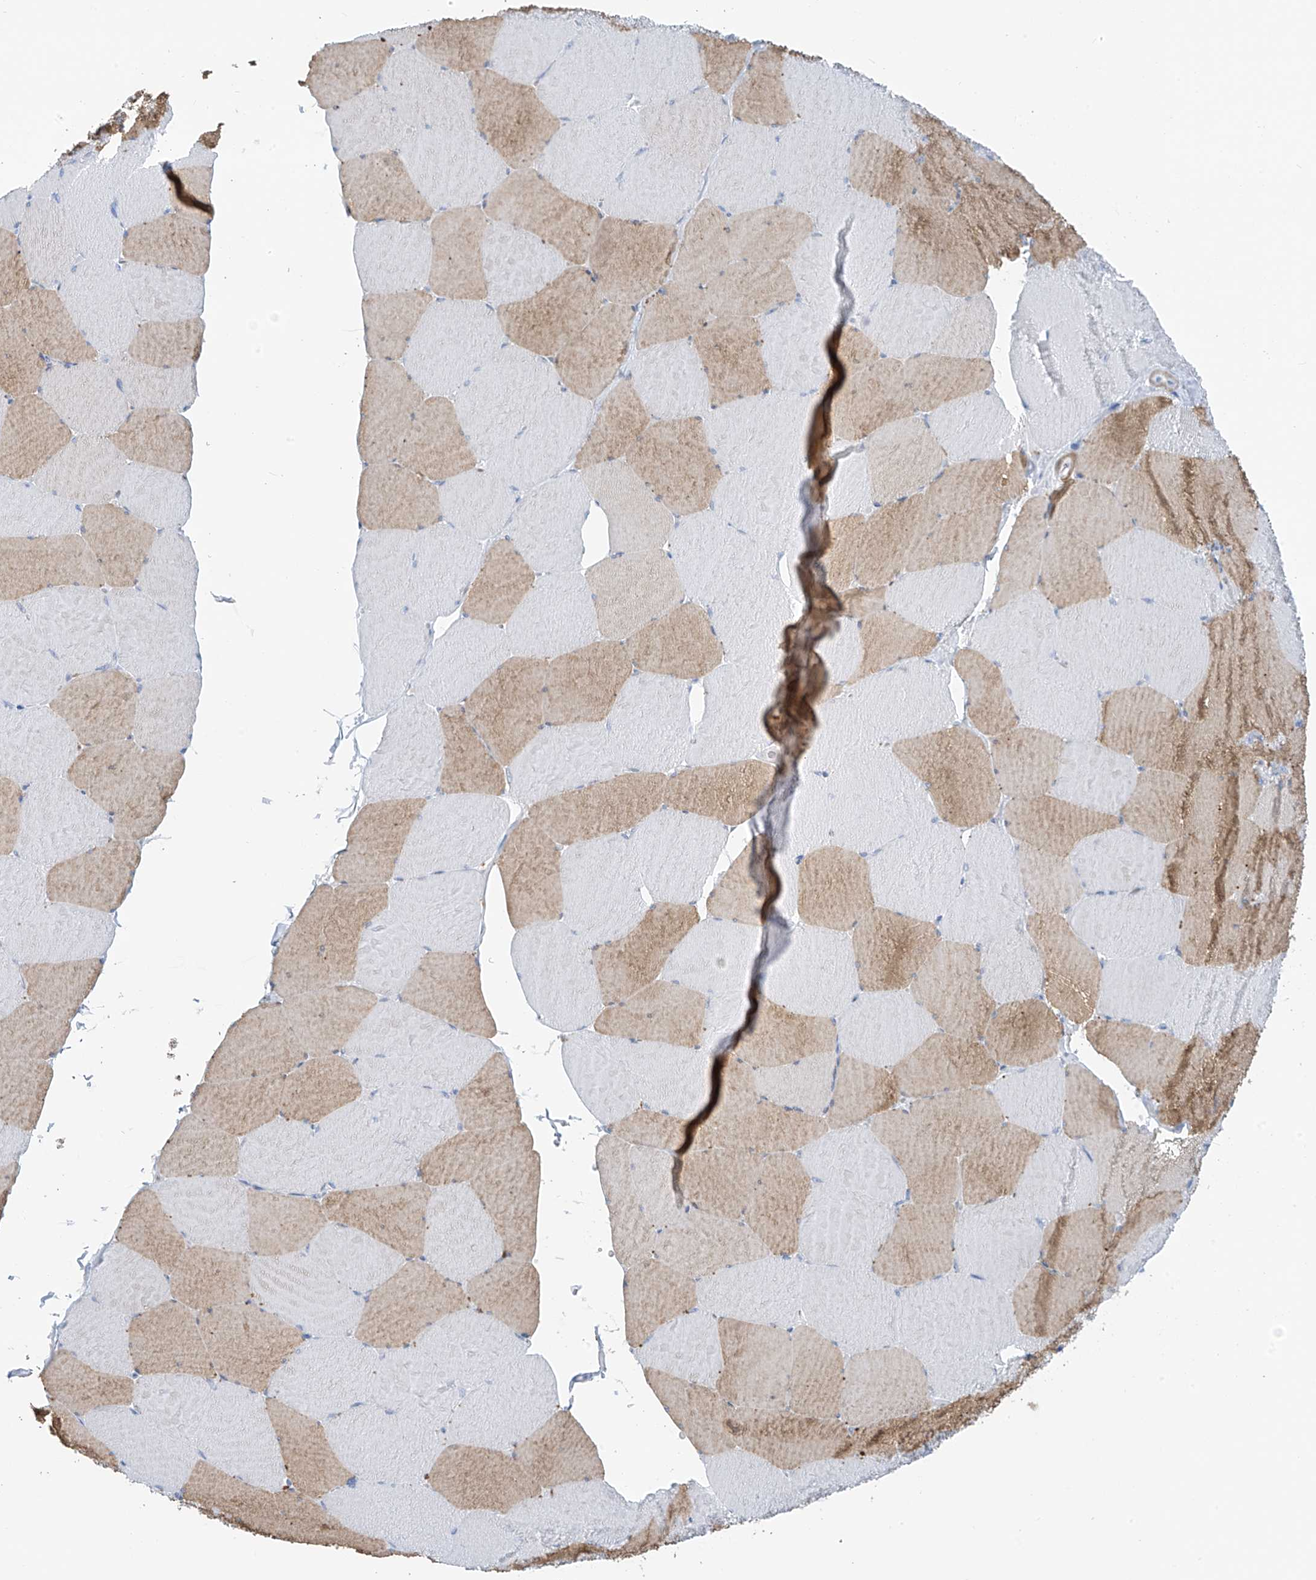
{"staining": {"intensity": "moderate", "quantity": "<25%", "location": "cytoplasmic/membranous"}, "tissue": "skeletal muscle", "cell_type": "Myocytes", "image_type": "normal", "snomed": [{"axis": "morphology", "description": "Normal tissue, NOS"}, {"axis": "topography", "description": "Skeletal muscle"}, {"axis": "topography", "description": "Head-Neck"}], "caption": "Protein analysis of unremarkable skeletal muscle displays moderate cytoplasmic/membranous expression in approximately <25% of myocytes.", "gene": "GLMP", "patient": {"sex": "male", "age": 66}}